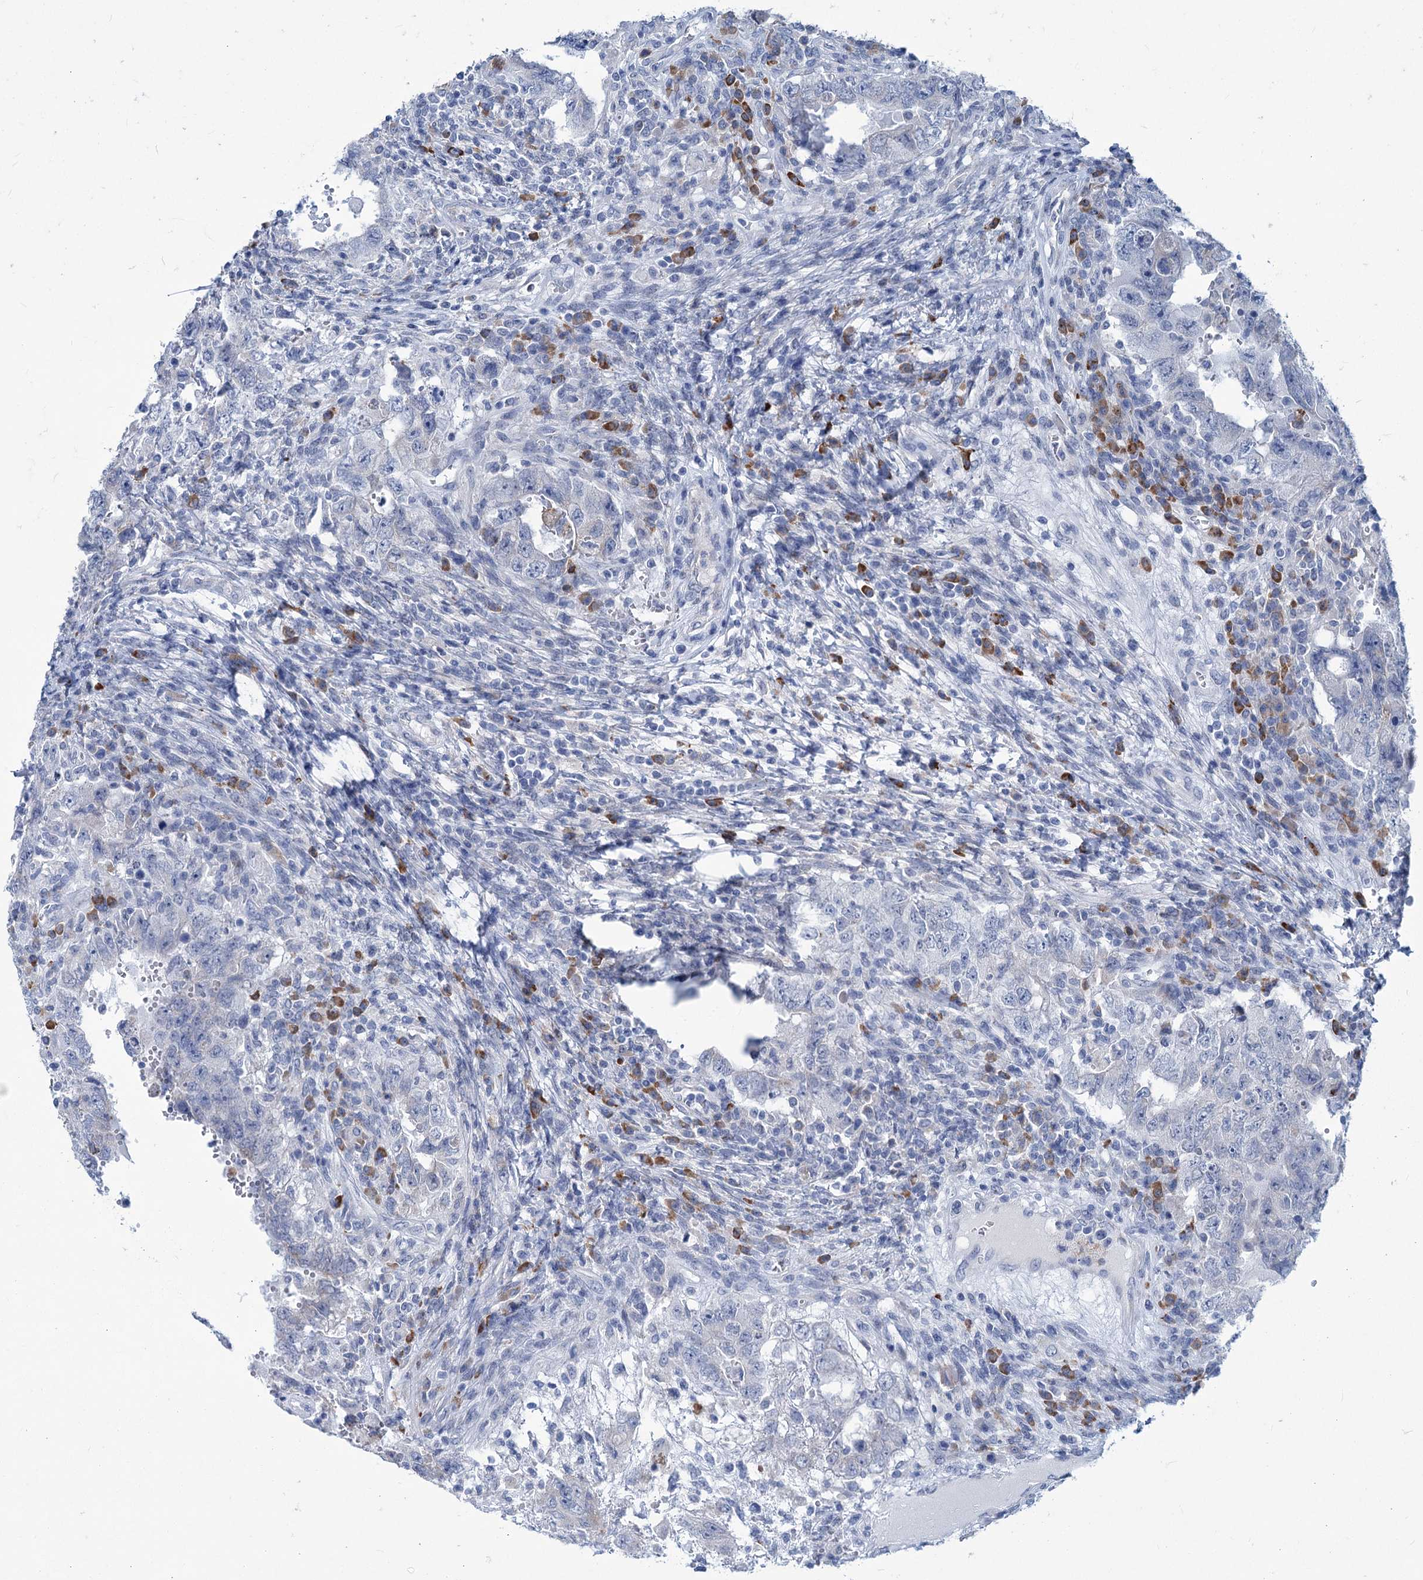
{"staining": {"intensity": "negative", "quantity": "none", "location": "none"}, "tissue": "testis cancer", "cell_type": "Tumor cells", "image_type": "cancer", "snomed": [{"axis": "morphology", "description": "Carcinoma, Embryonal, NOS"}, {"axis": "topography", "description": "Testis"}], "caption": "Tumor cells are negative for brown protein staining in testis embryonal carcinoma.", "gene": "NEU3", "patient": {"sex": "male", "age": 26}}